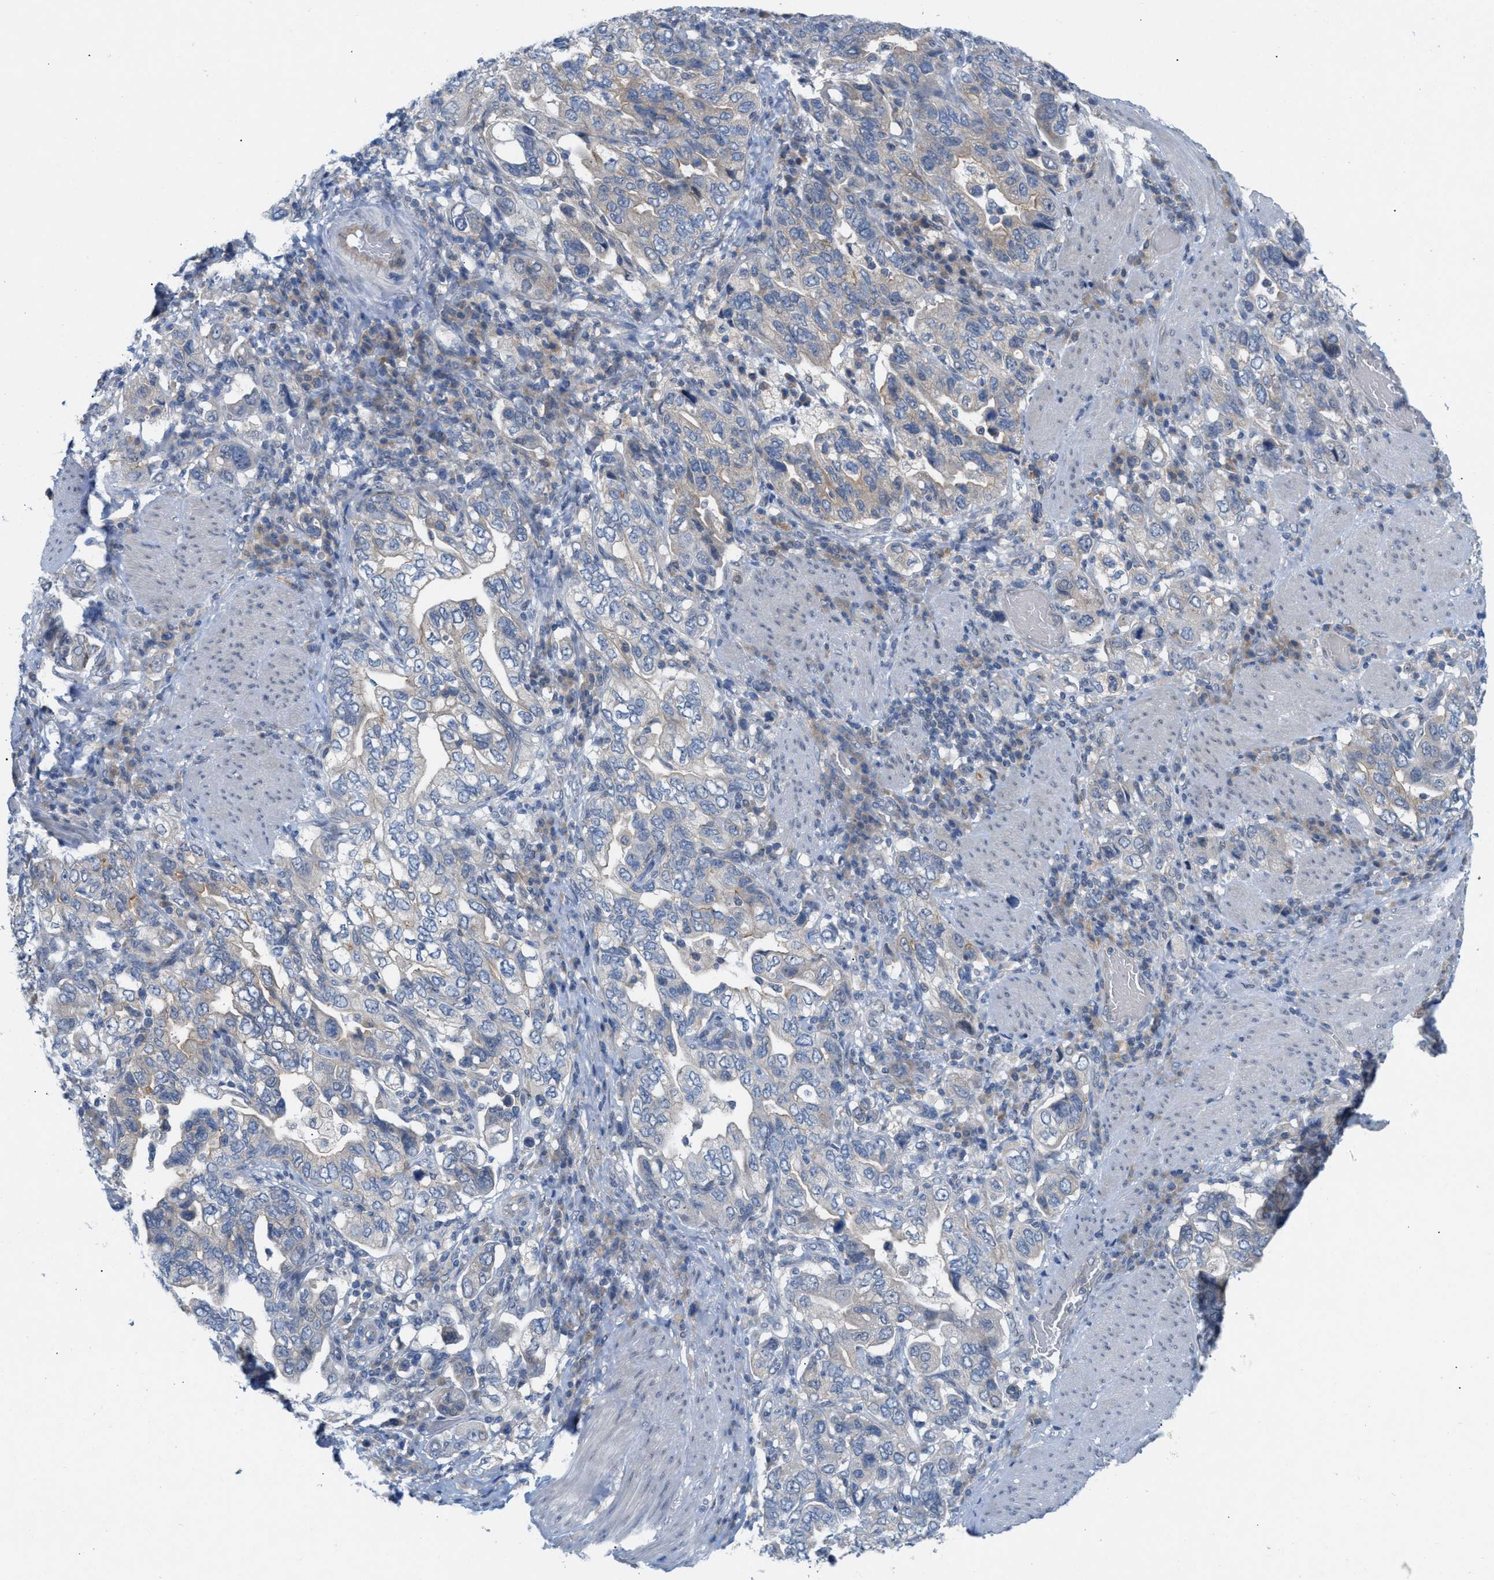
{"staining": {"intensity": "weak", "quantity": "<25%", "location": "cytoplasmic/membranous"}, "tissue": "stomach cancer", "cell_type": "Tumor cells", "image_type": "cancer", "snomed": [{"axis": "morphology", "description": "Adenocarcinoma, NOS"}, {"axis": "topography", "description": "Stomach, upper"}], "caption": "Image shows no significant protein positivity in tumor cells of stomach cancer (adenocarcinoma).", "gene": "WIPI2", "patient": {"sex": "male", "age": 62}}